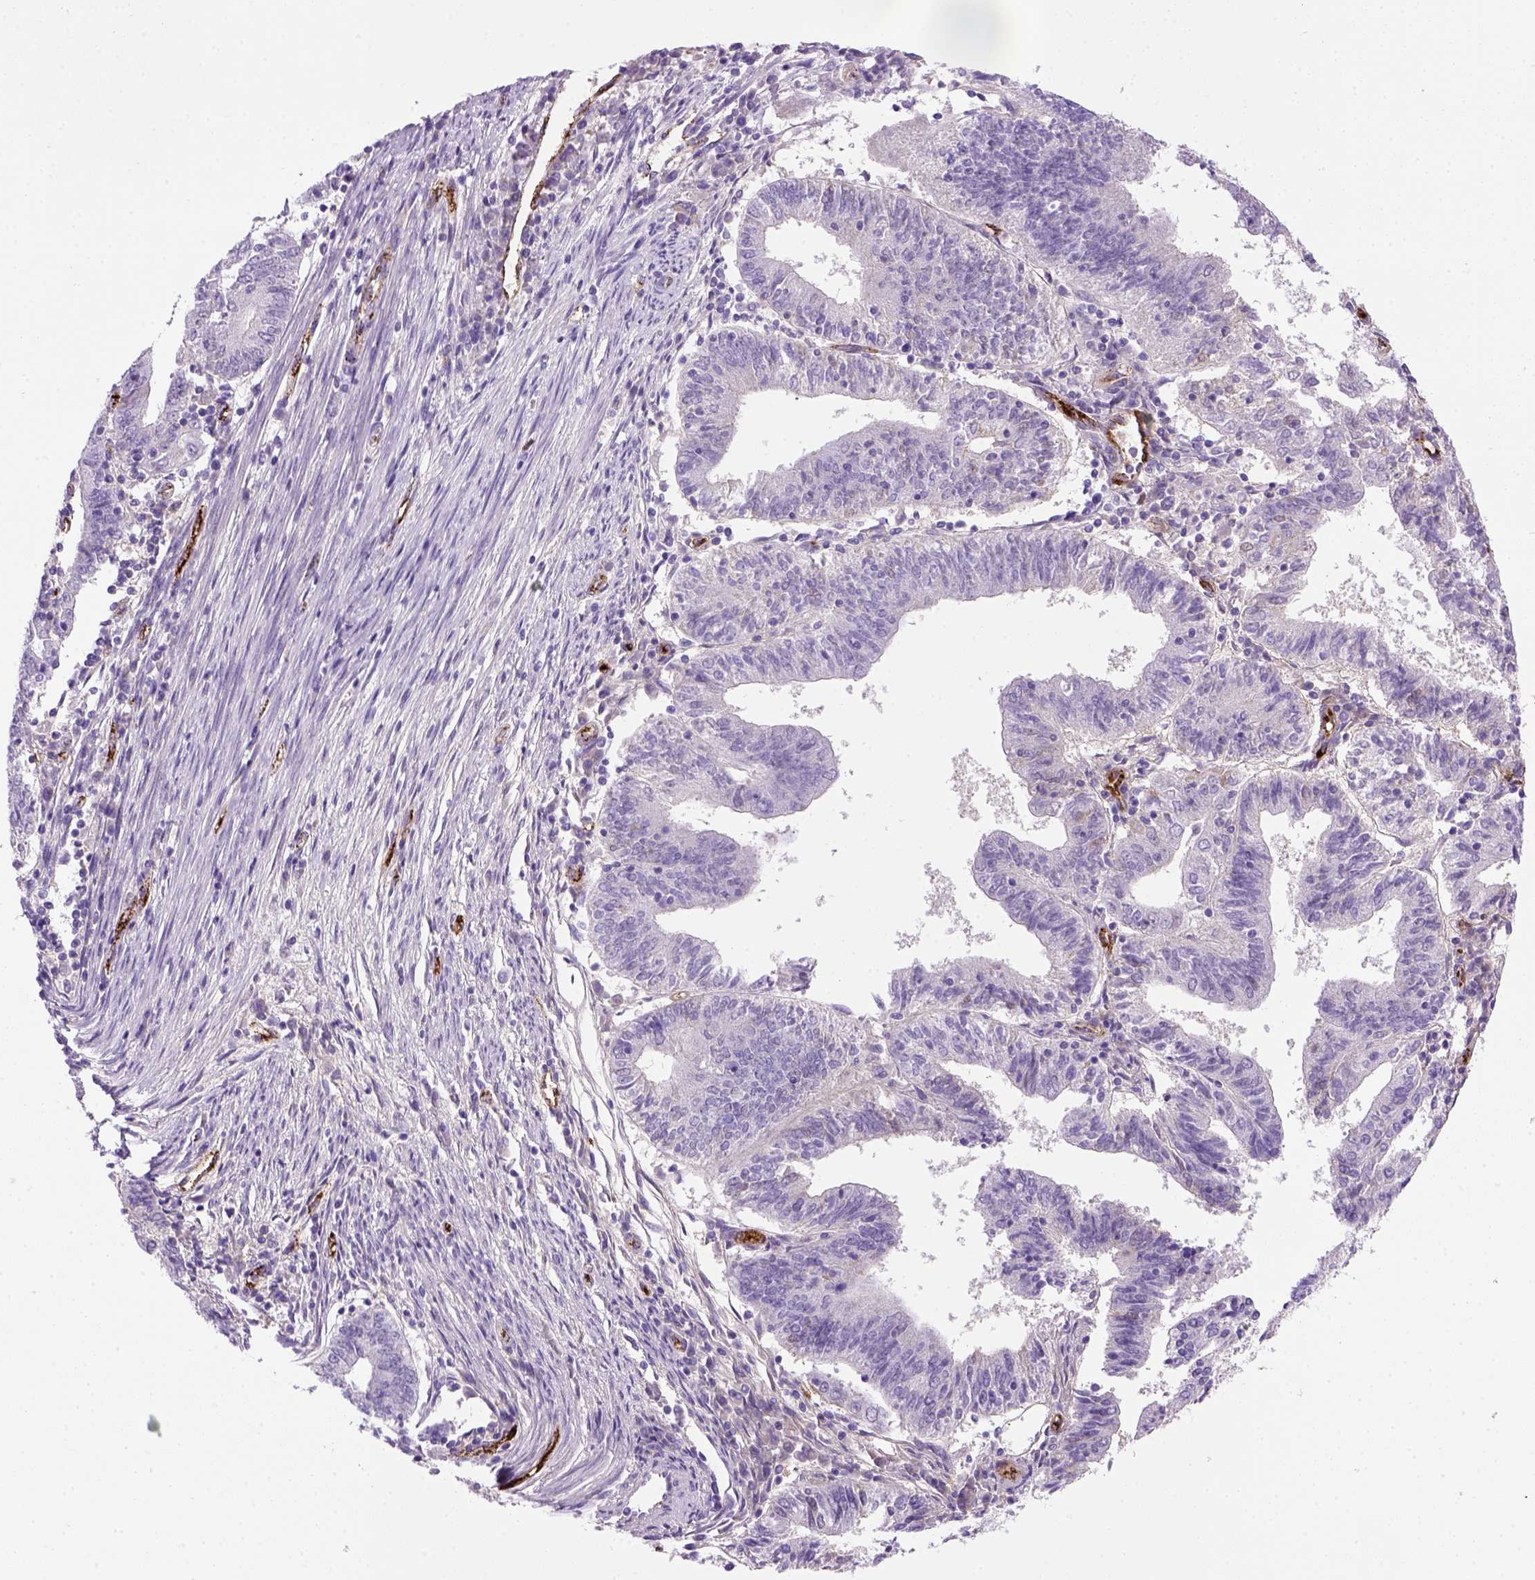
{"staining": {"intensity": "negative", "quantity": "none", "location": "none"}, "tissue": "endometrial cancer", "cell_type": "Tumor cells", "image_type": "cancer", "snomed": [{"axis": "morphology", "description": "Adenocarcinoma, NOS"}, {"axis": "topography", "description": "Endometrium"}], "caption": "This is an IHC histopathology image of human endometrial cancer. There is no positivity in tumor cells.", "gene": "VWF", "patient": {"sex": "female", "age": 82}}